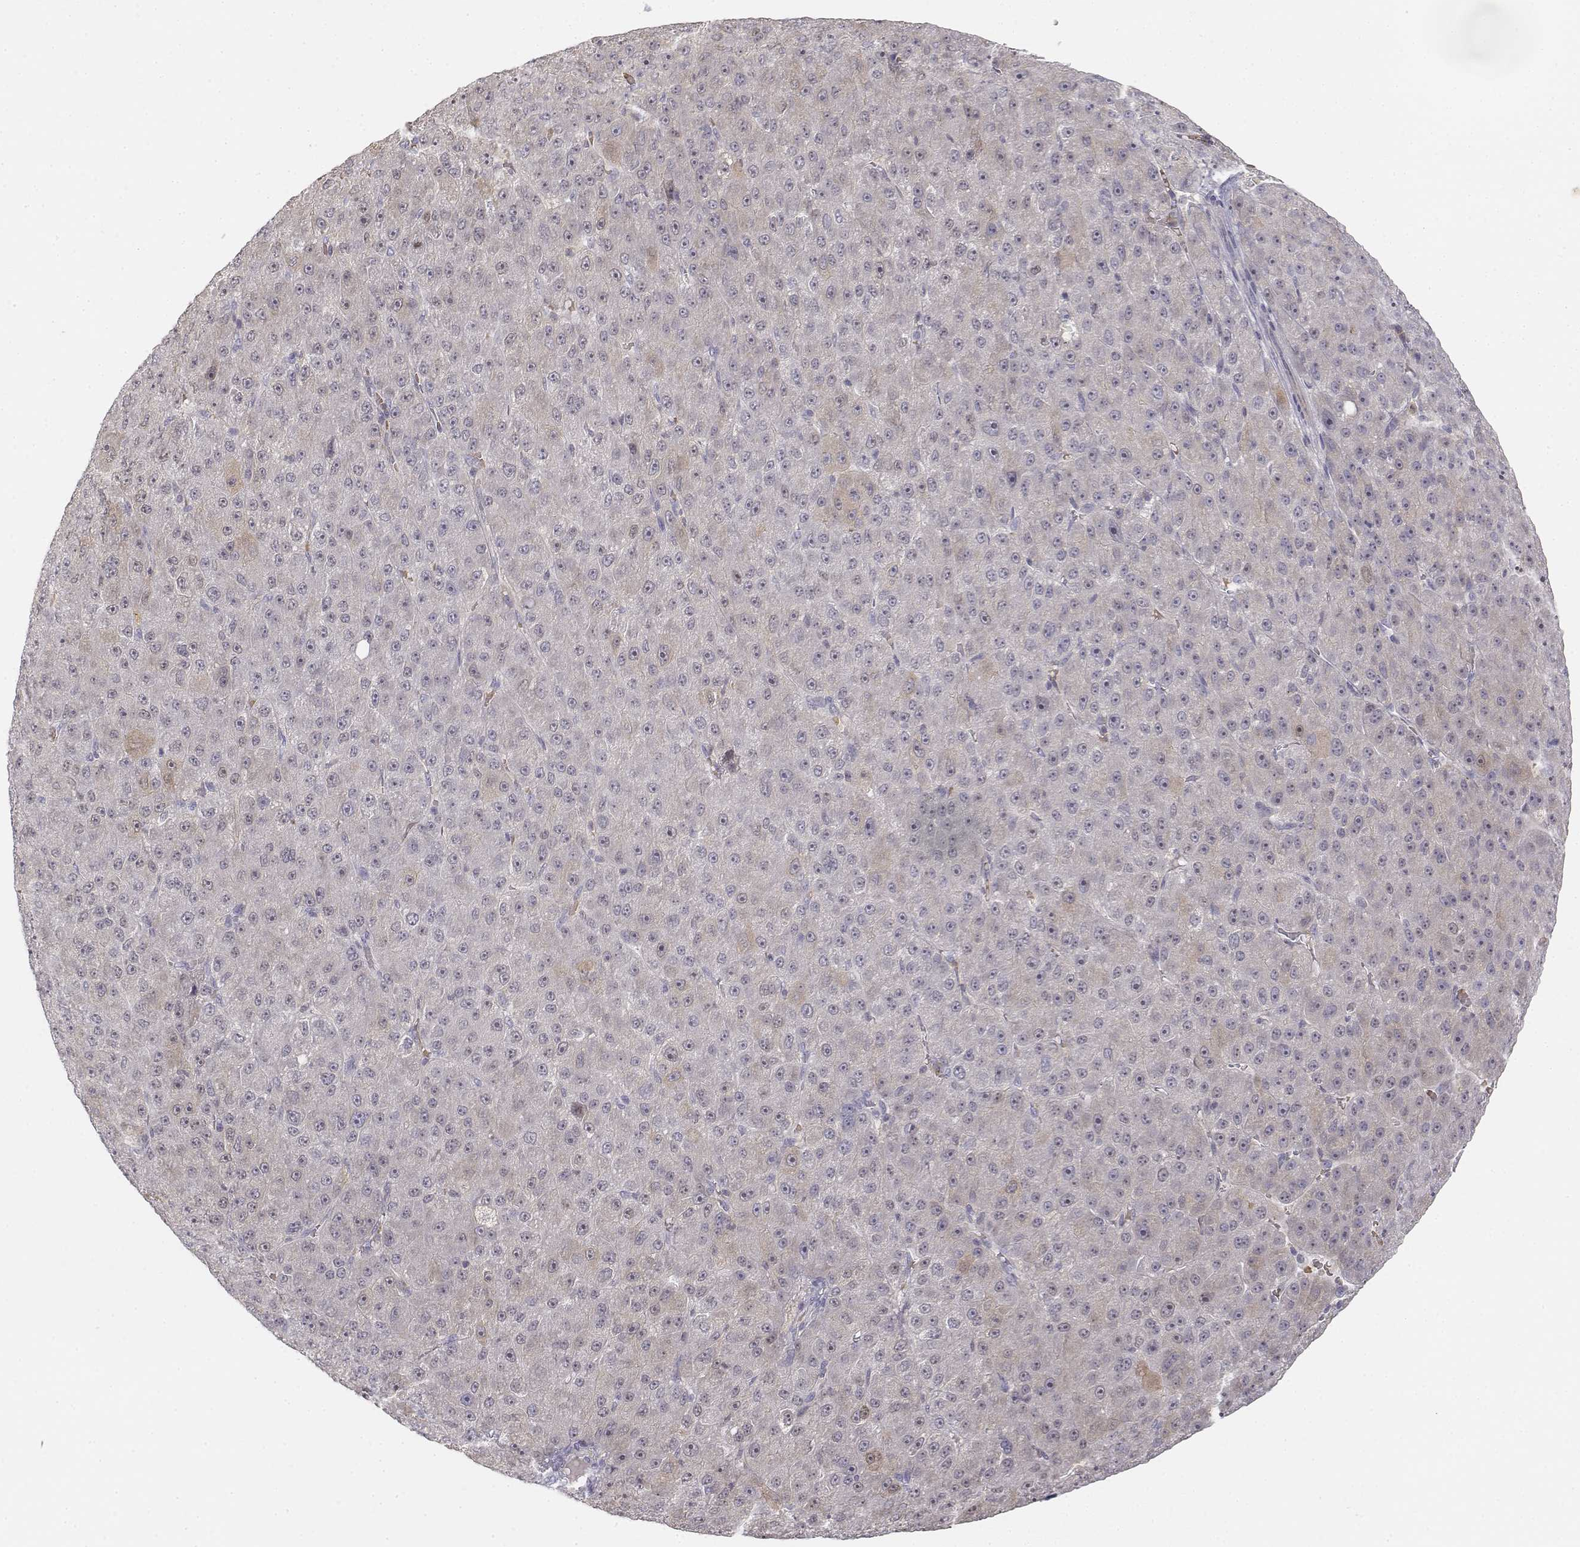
{"staining": {"intensity": "negative", "quantity": "none", "location": "none"}, "tissue": "liver cancer", "cell_type": "Tumor cells", "image_type": "cancer", "snomed": [{"axis": "morphology", "description": "Carcinoma, Hepatocellular, NOS"}, {"axis": "topography", "description": "Liver"}], "caption": "The immunohistochemistry (IHC) image has no significant staining in tumor cells of liver cancer (hepatocellular carcinoma) tissue.", "gene": "GLIPR1L2", "patient": {"sex": "male", "age": 67}}